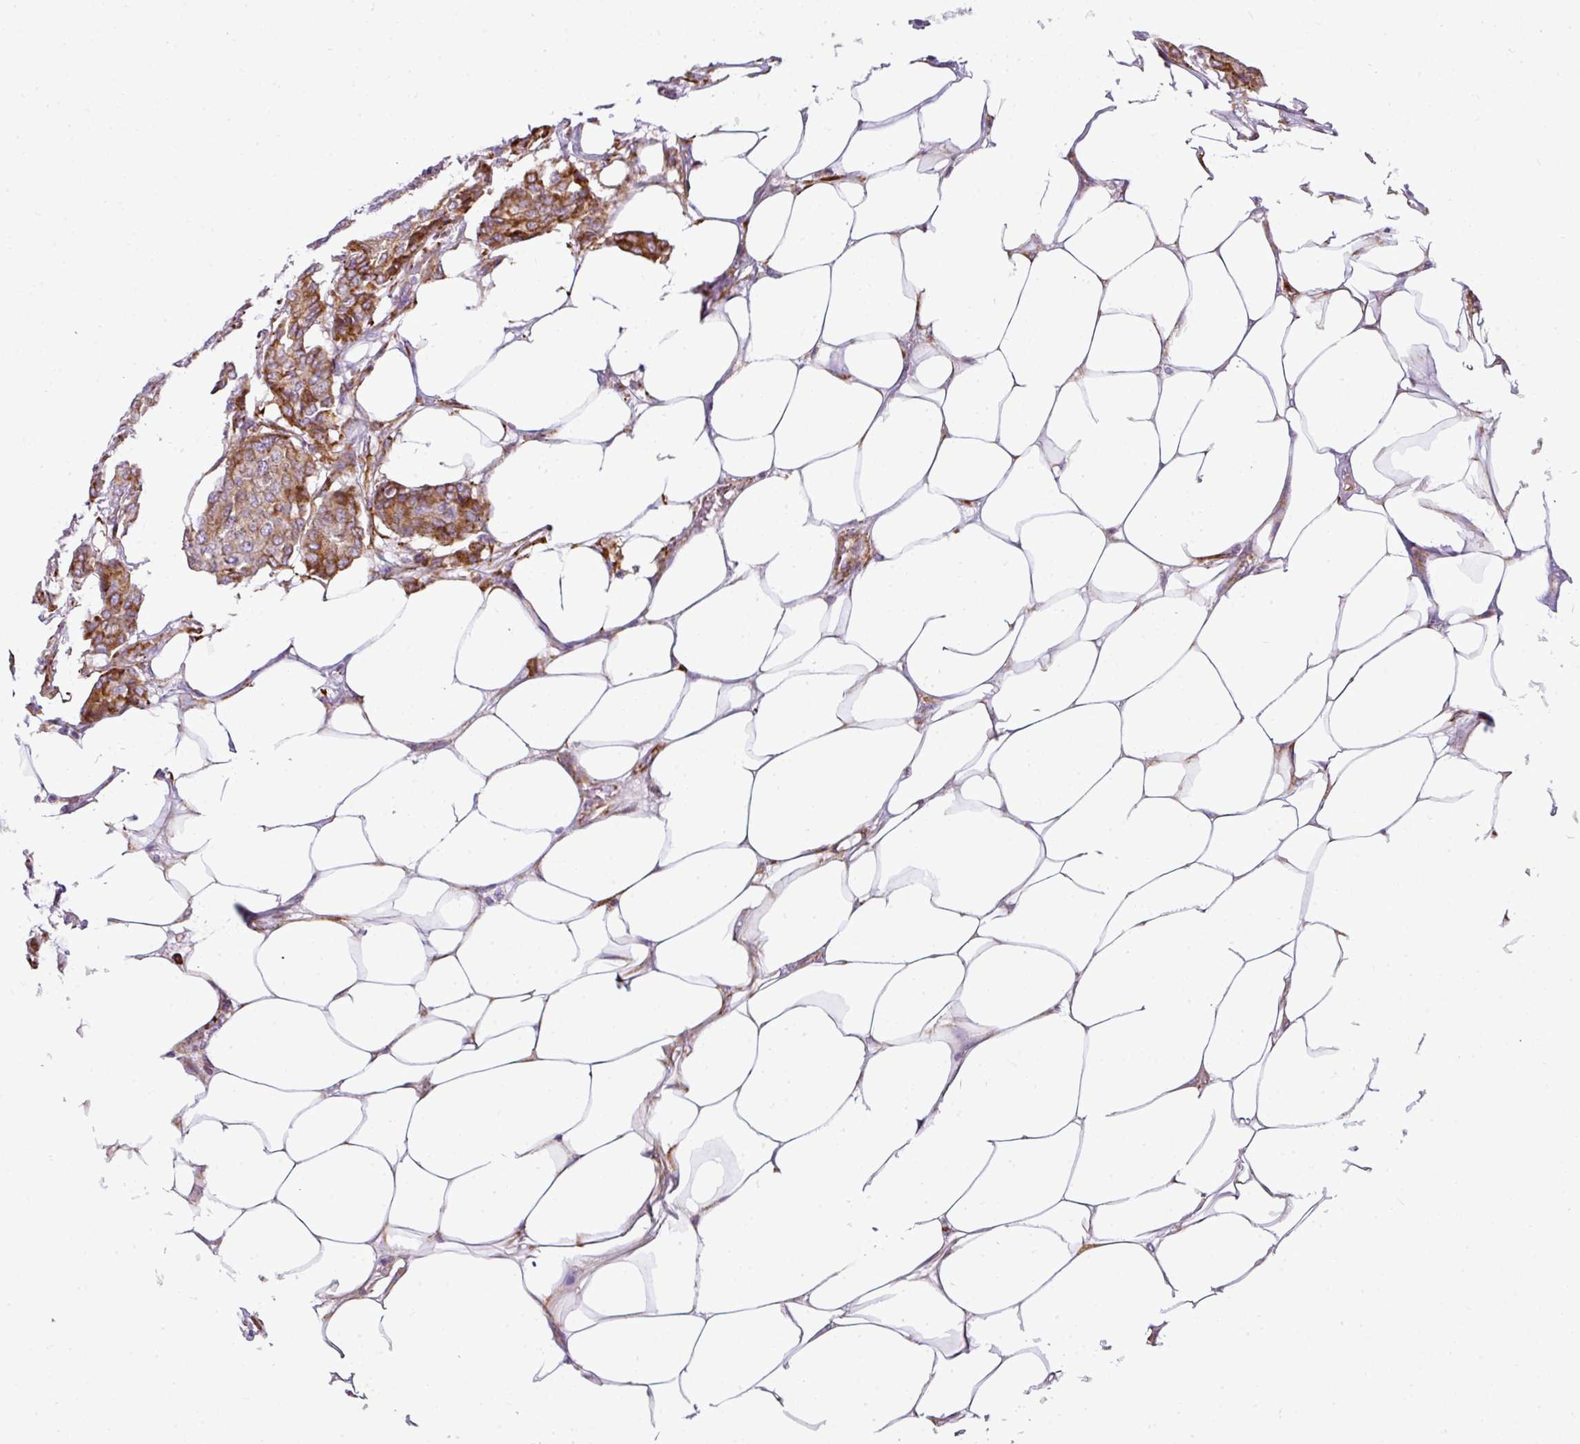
{"staining": {"intensity": "moderate", "quantity": "25%-75%", "location": "cytoplasmic/membranous"}, "tissue": "breast cancer", "cell_type": "Tumor cells", "image_type": "cancer", "snomed": [{"axis": "morphology", "description": "Duct carcinoma"}, {"axis": "topography", "description": "Breast"}], "caption": "A micrograph of intraductal carcinoma (breast) stained for a protein shows moderate cytoplasmic/membranous brown staining in tumor cells.", "gene": "ANKRD18A", "patient": {"sex": "female", "age": 75}}